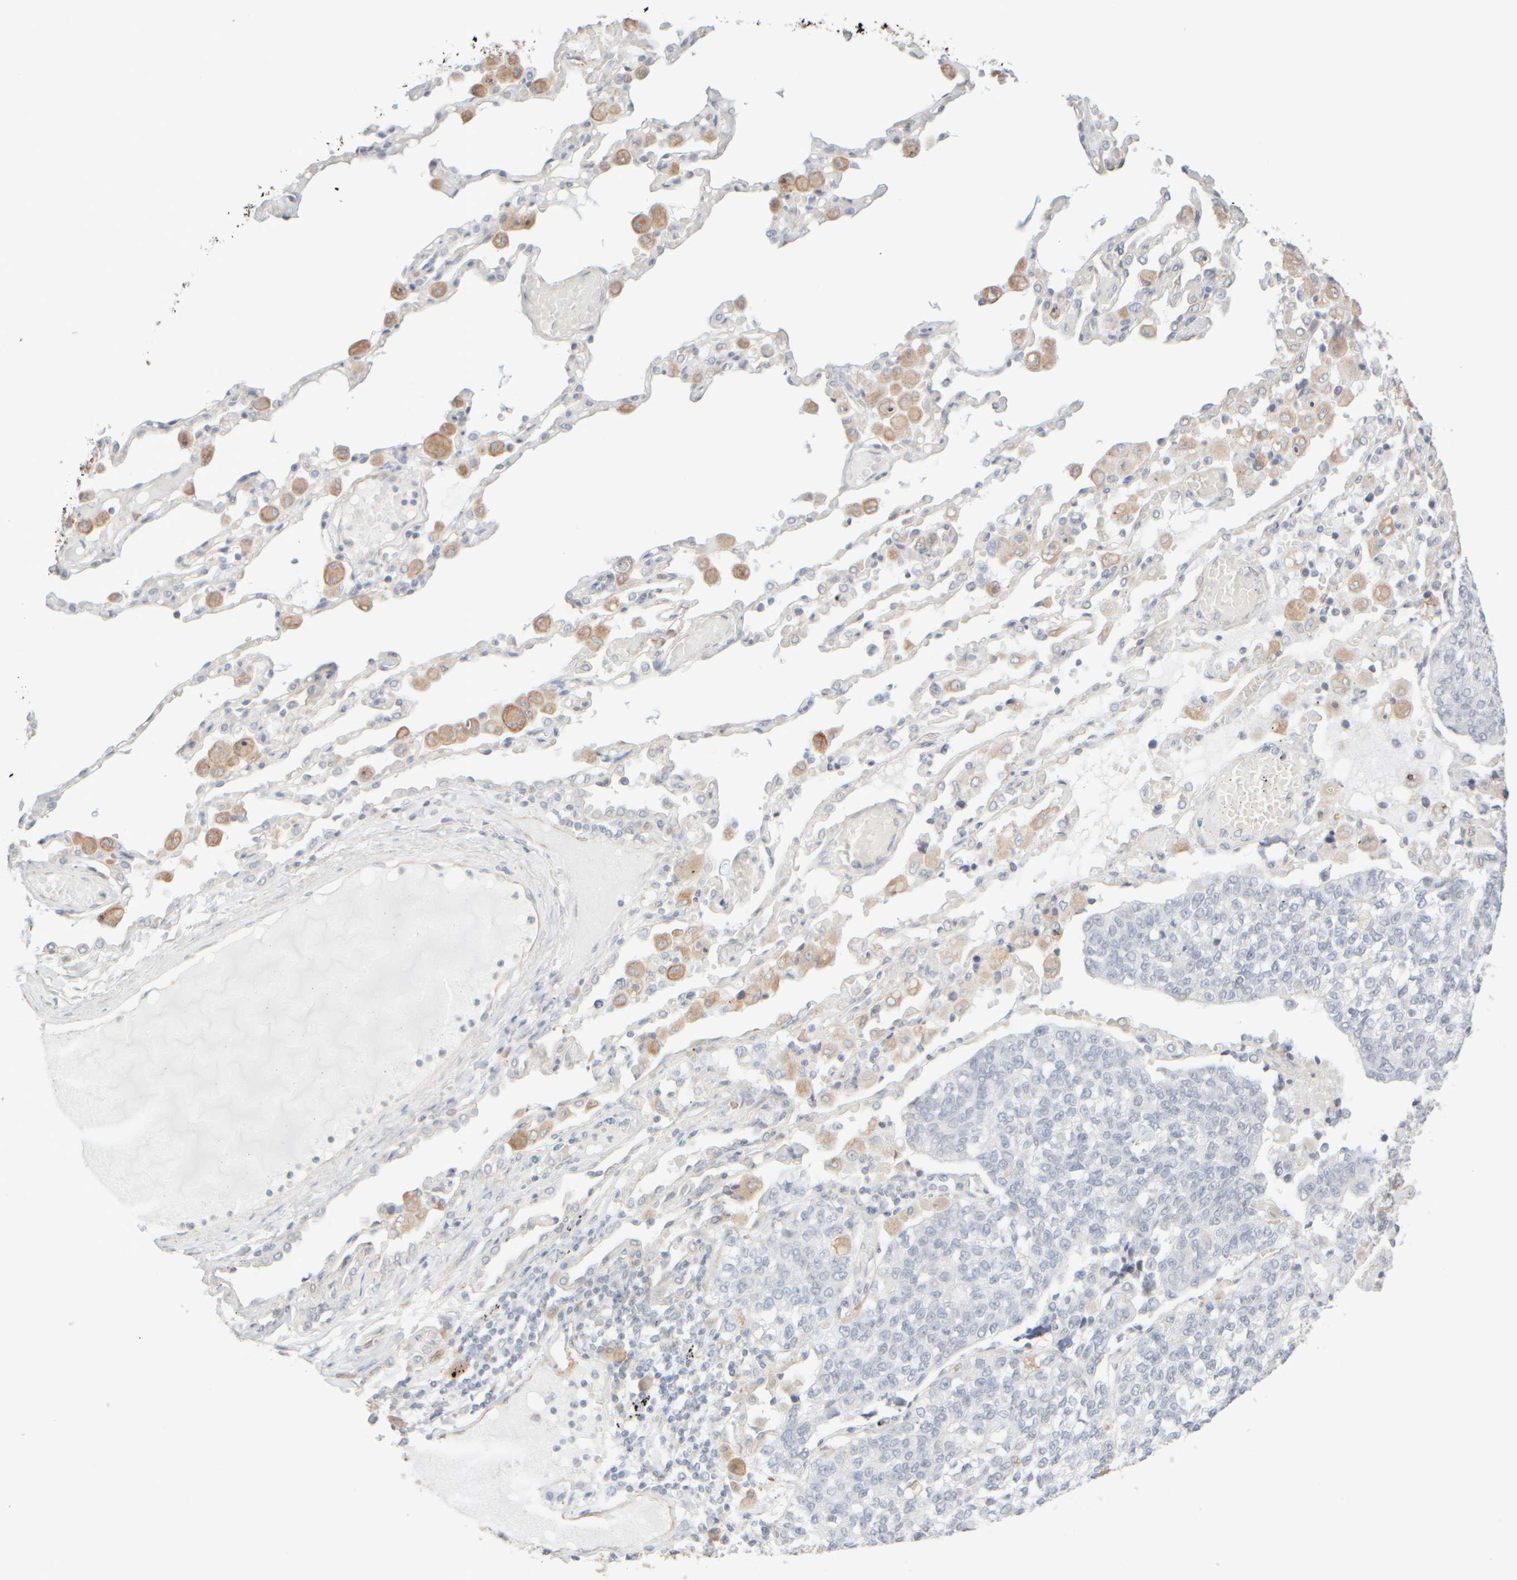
{"staining": {"intensity": "negative", "quantity": "none", "location": "none"}, "tissue": "lung cancer", "cell_type": "Tumor cells", "image_type": "cancer", "snomed": [{"axis": "morphology", "description": "Adenocarcinoma, NOS"}, {"axis": "topography", "description": "Lung"}], "caption": "IHC of human lung cancer demonstrates no positivity in tumor cells. (Stains: DAB immunohistochemistry (IHC) with hematoxylin counter stain, Microscopy: brightfield microscopy at high magnification).", "gene": "KRT15", "patient": {"sex": "male", "age": 49}}